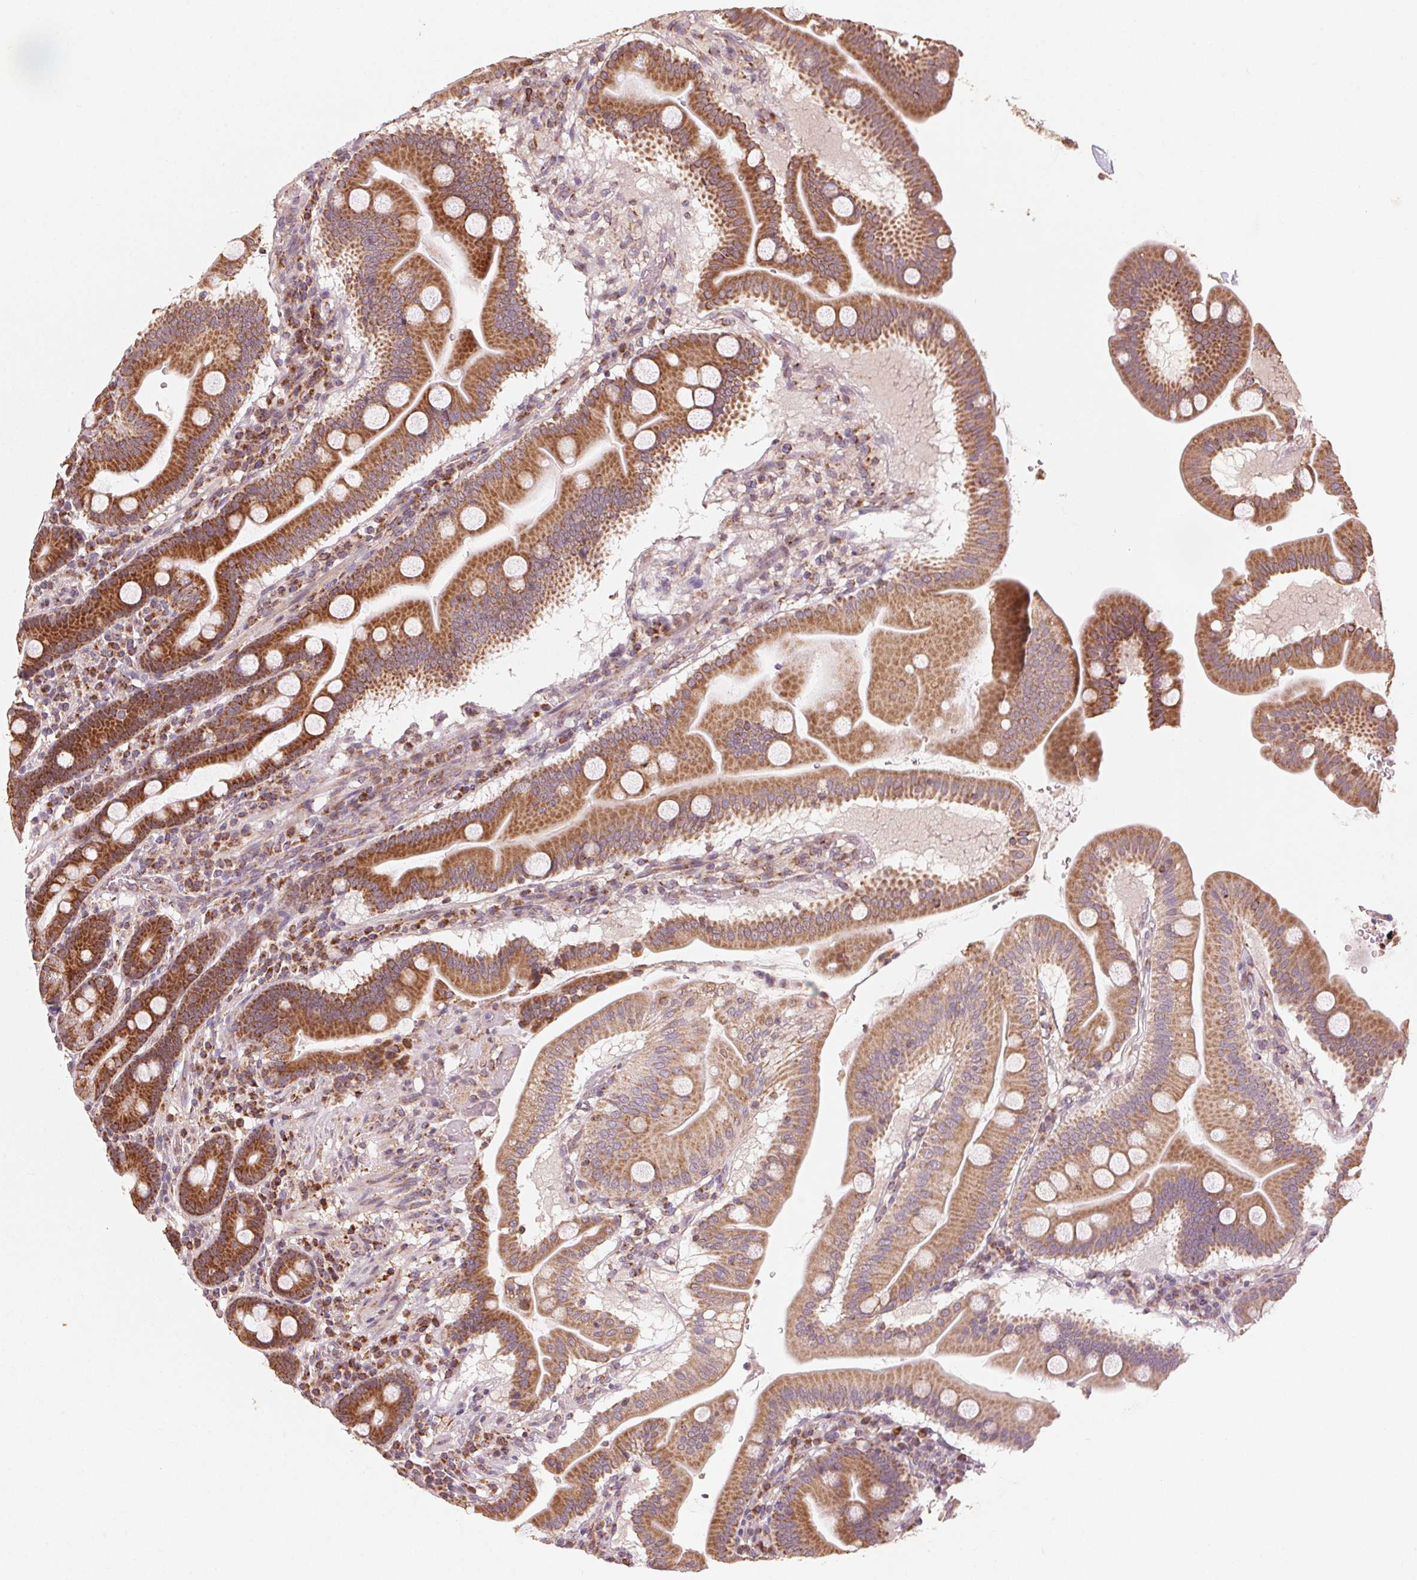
{"staining": {"intensity": "strong", "quantity": ">75%", "location": "cytoplasmic/membranous"}, "tissue": "duodenum", "cell_type": "Glandular cells", "image_type": "normal", "snomed": [{"axis": "morphology", "description": "Normal tissue, NOS"}, {"axis": "topography", "description": "Pancreas"}, {"axis": "topography", "description": "Duodenum"}], "caption": "The micrograph displays immunohistochemical staining of unremarkable duodenum. There is strong cytoplasmic/membranous staining is appreciated in about >75% of glandular cells.", "gene": "TOMM70", "patient": {"sex": "male", "age": 59}}